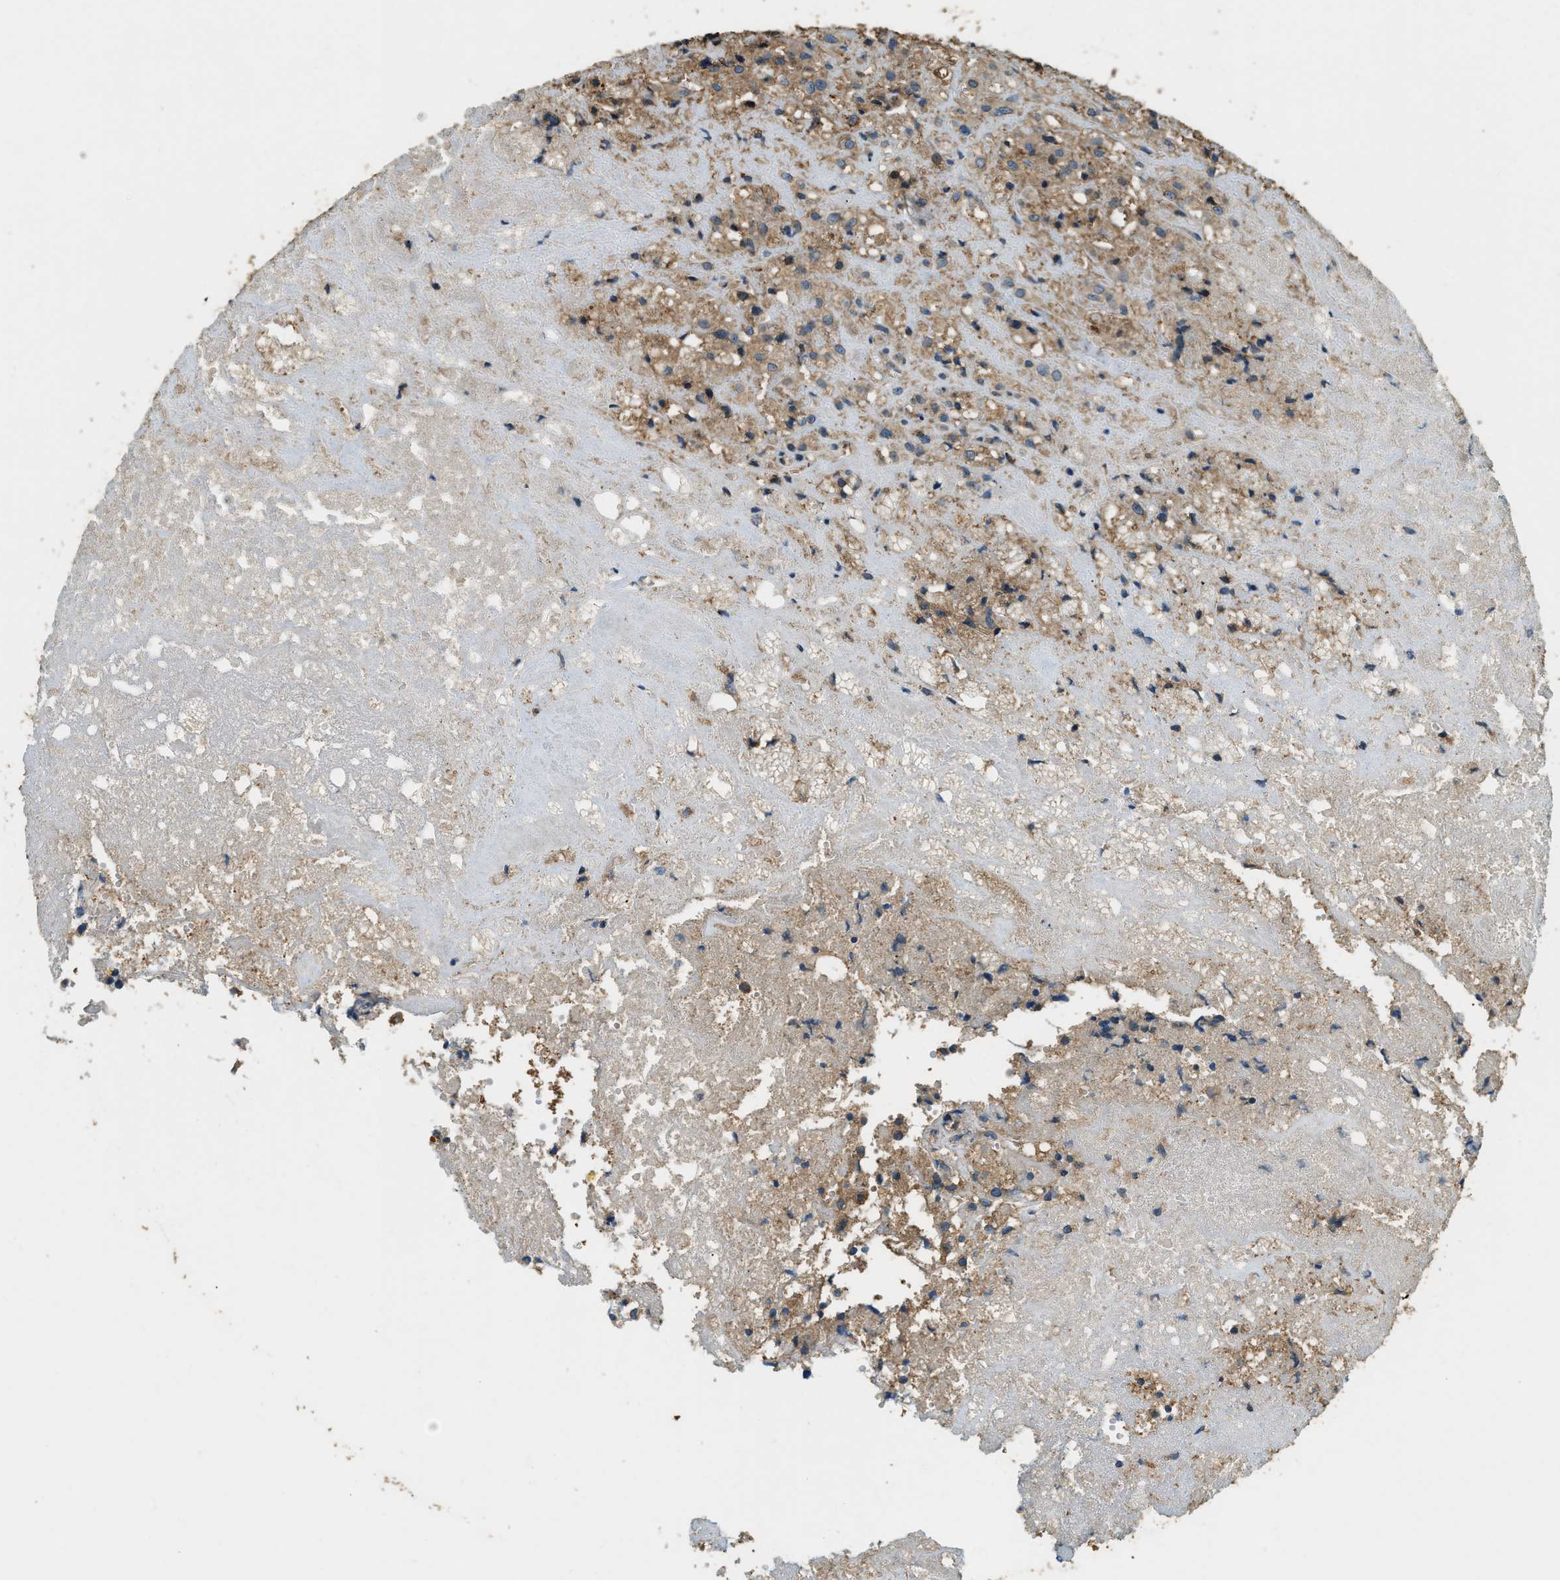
{"staining": {"intensity": "moderate", "quantity": ">75%", "location": "cytoplasmic/membranous"}, "tissue": "testis cancer", "cell_type": "Tumor cells", "image_type": "cancer", "snomed": [{"axis": "morphology", "description": "Carcinoma, Embryonal, NOS"}, {"axis": "topography", "description": "Testis"}], "caption": "Testis embryonal carcinoma was stained to show a protein in brown. There is medium levels of moderate cytoplasmic/membranous positivity in approximately >75% of tumor cells. The staining is performed using DAB (3,3'-diaminobenzidine) brown chromogen to label protein expression. The nuclei are counter-stained blue using hematoxylin.", "gene": "ERGIC1", "patient": {"sex": "male", "age": 2}}